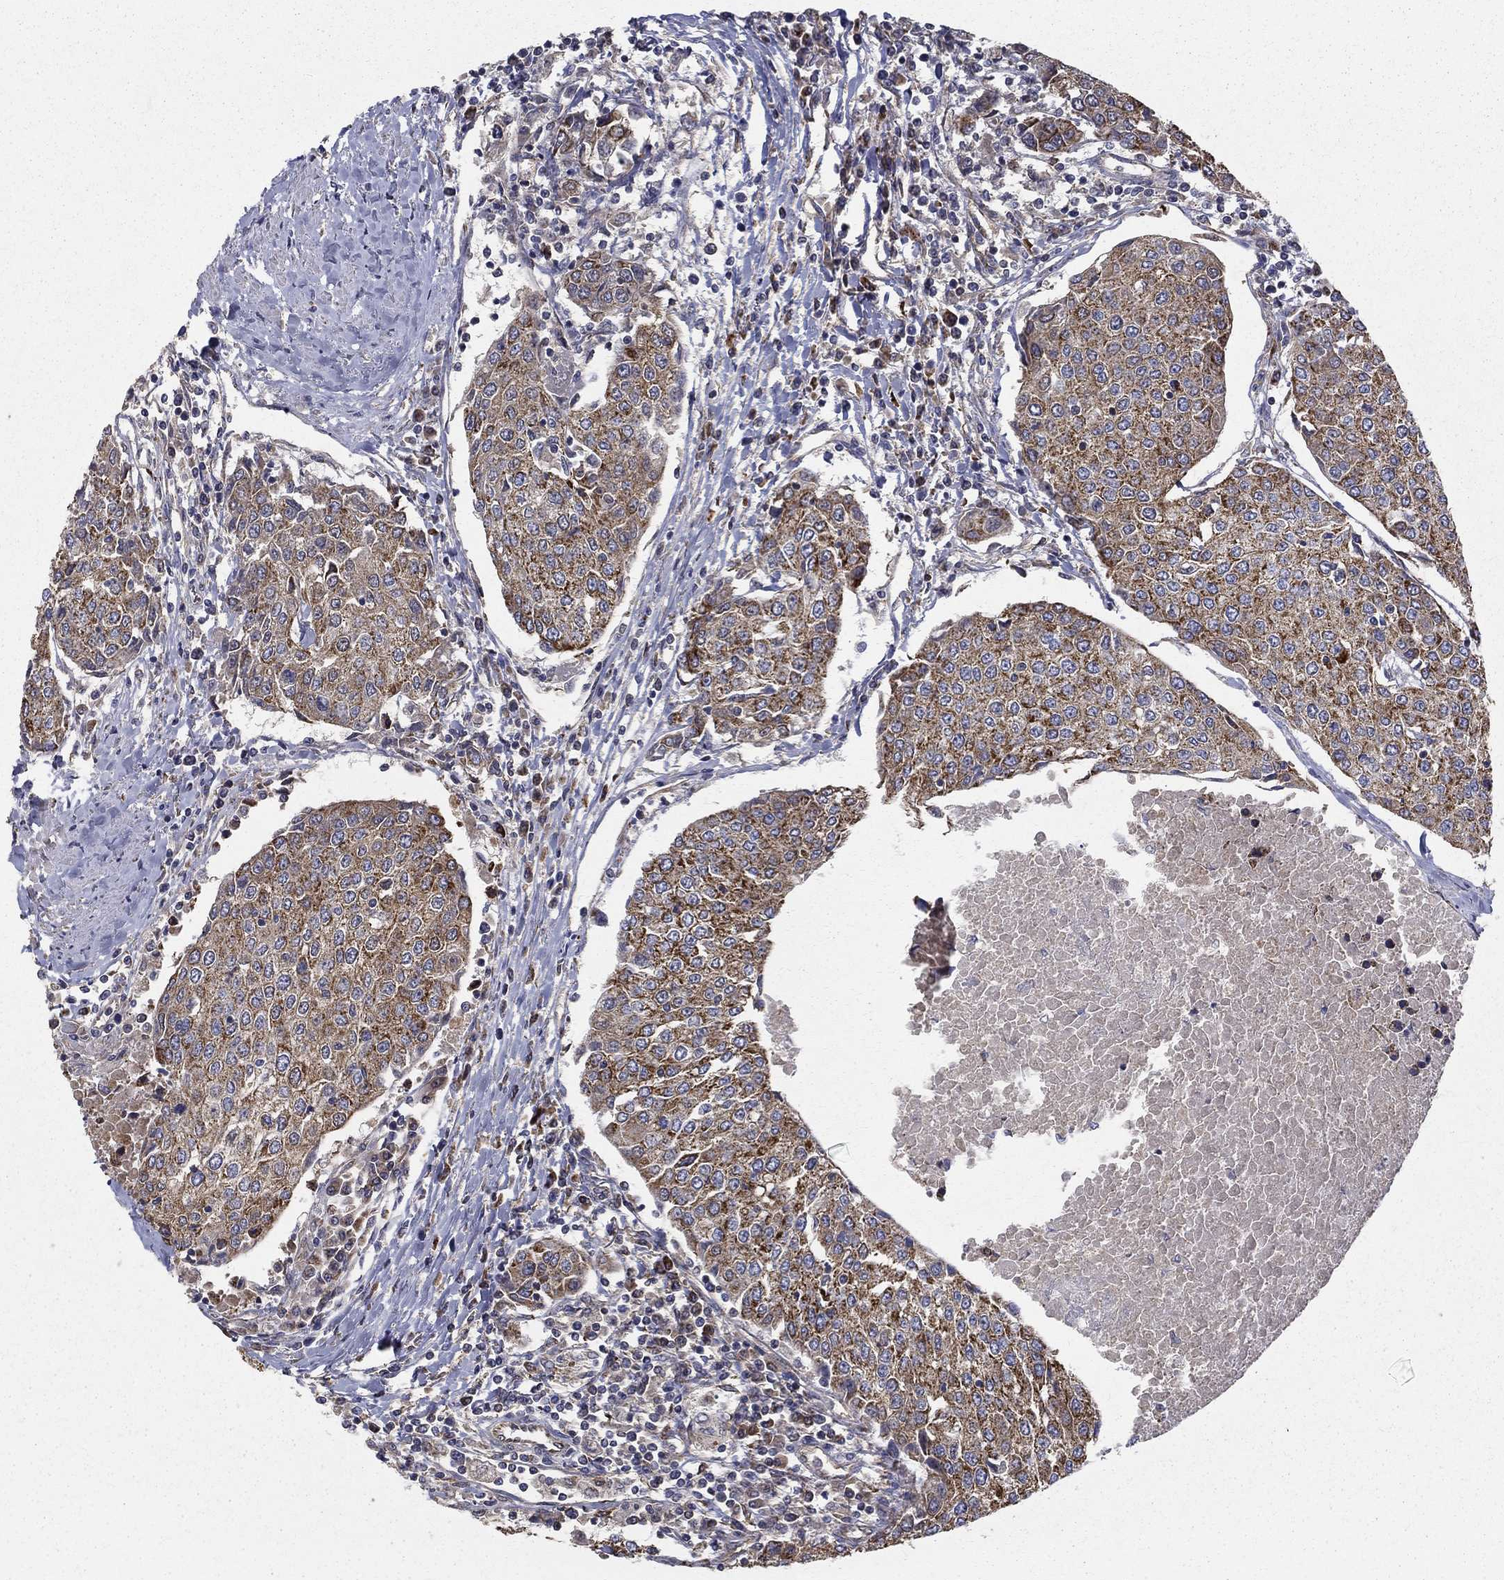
{"staining": {"intensity": "strong", "quantity": "25%-75%", "location": "cytoplasmic/membranous"}, "tissue": "urothelial cancer", "cell_type": "Tumor cells", "image_type": "cancer", "snomed": [{"axis": "morphology", "description": "Urothelial carcinoma, High grade"}, {"axis": "topography", "description": "Urinary bladder"}], "caption": "Immunohistochemical staining of human high-grade urothelial carcinoma displays high levels of strong cytoplasmic/membranous protein staining in approximately 25%-75% of tumor cells. The protein of interest is stained brown, and the nuclei are stained in blue (DAB IHC with brightfield microscopy, high magnification).", "gene": "GCSH", "patient": {"sex": "female", "age": 85}}